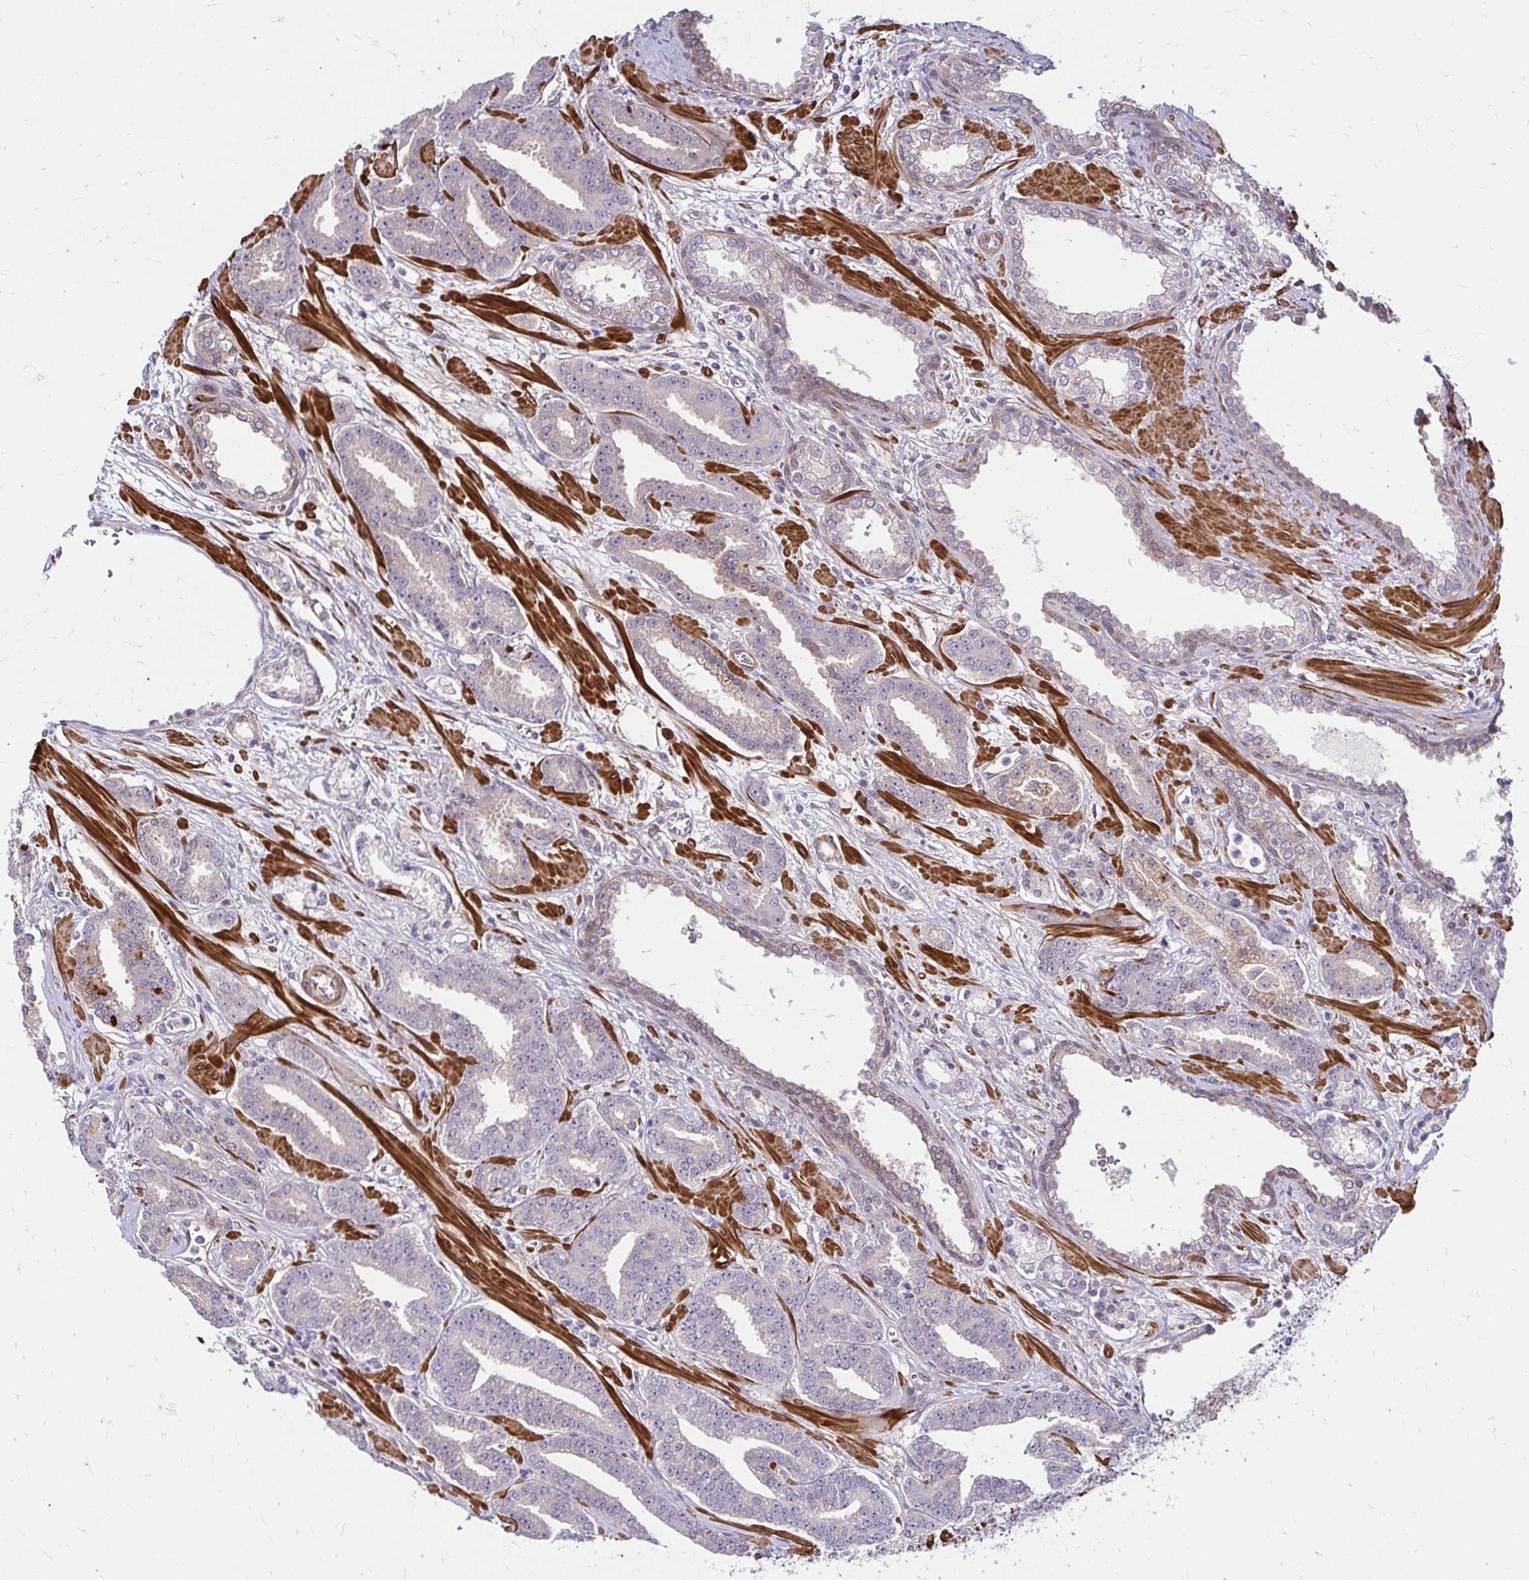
{"staining": {"intensity": "negative", "quantity": "none", "location": "none"}, "tissue": "prostate cancer", "cell_type": "Tumor cells", "image_type": "cancer", "snomed": [{"axis": "morphology", "description": "Adenocarcinoma, High grade"}, {"axis": "topography", "description": "Prostate"}], "caption": "An immunohistochemistry (IHC) image of high-grade adenocarcinoma (prostate) is shown. There is no staining in tumor cells of high-grade adenocarcinoma (prostate).", "gene": "YAP1", "patient": {"sex": "male", "age": 60}}